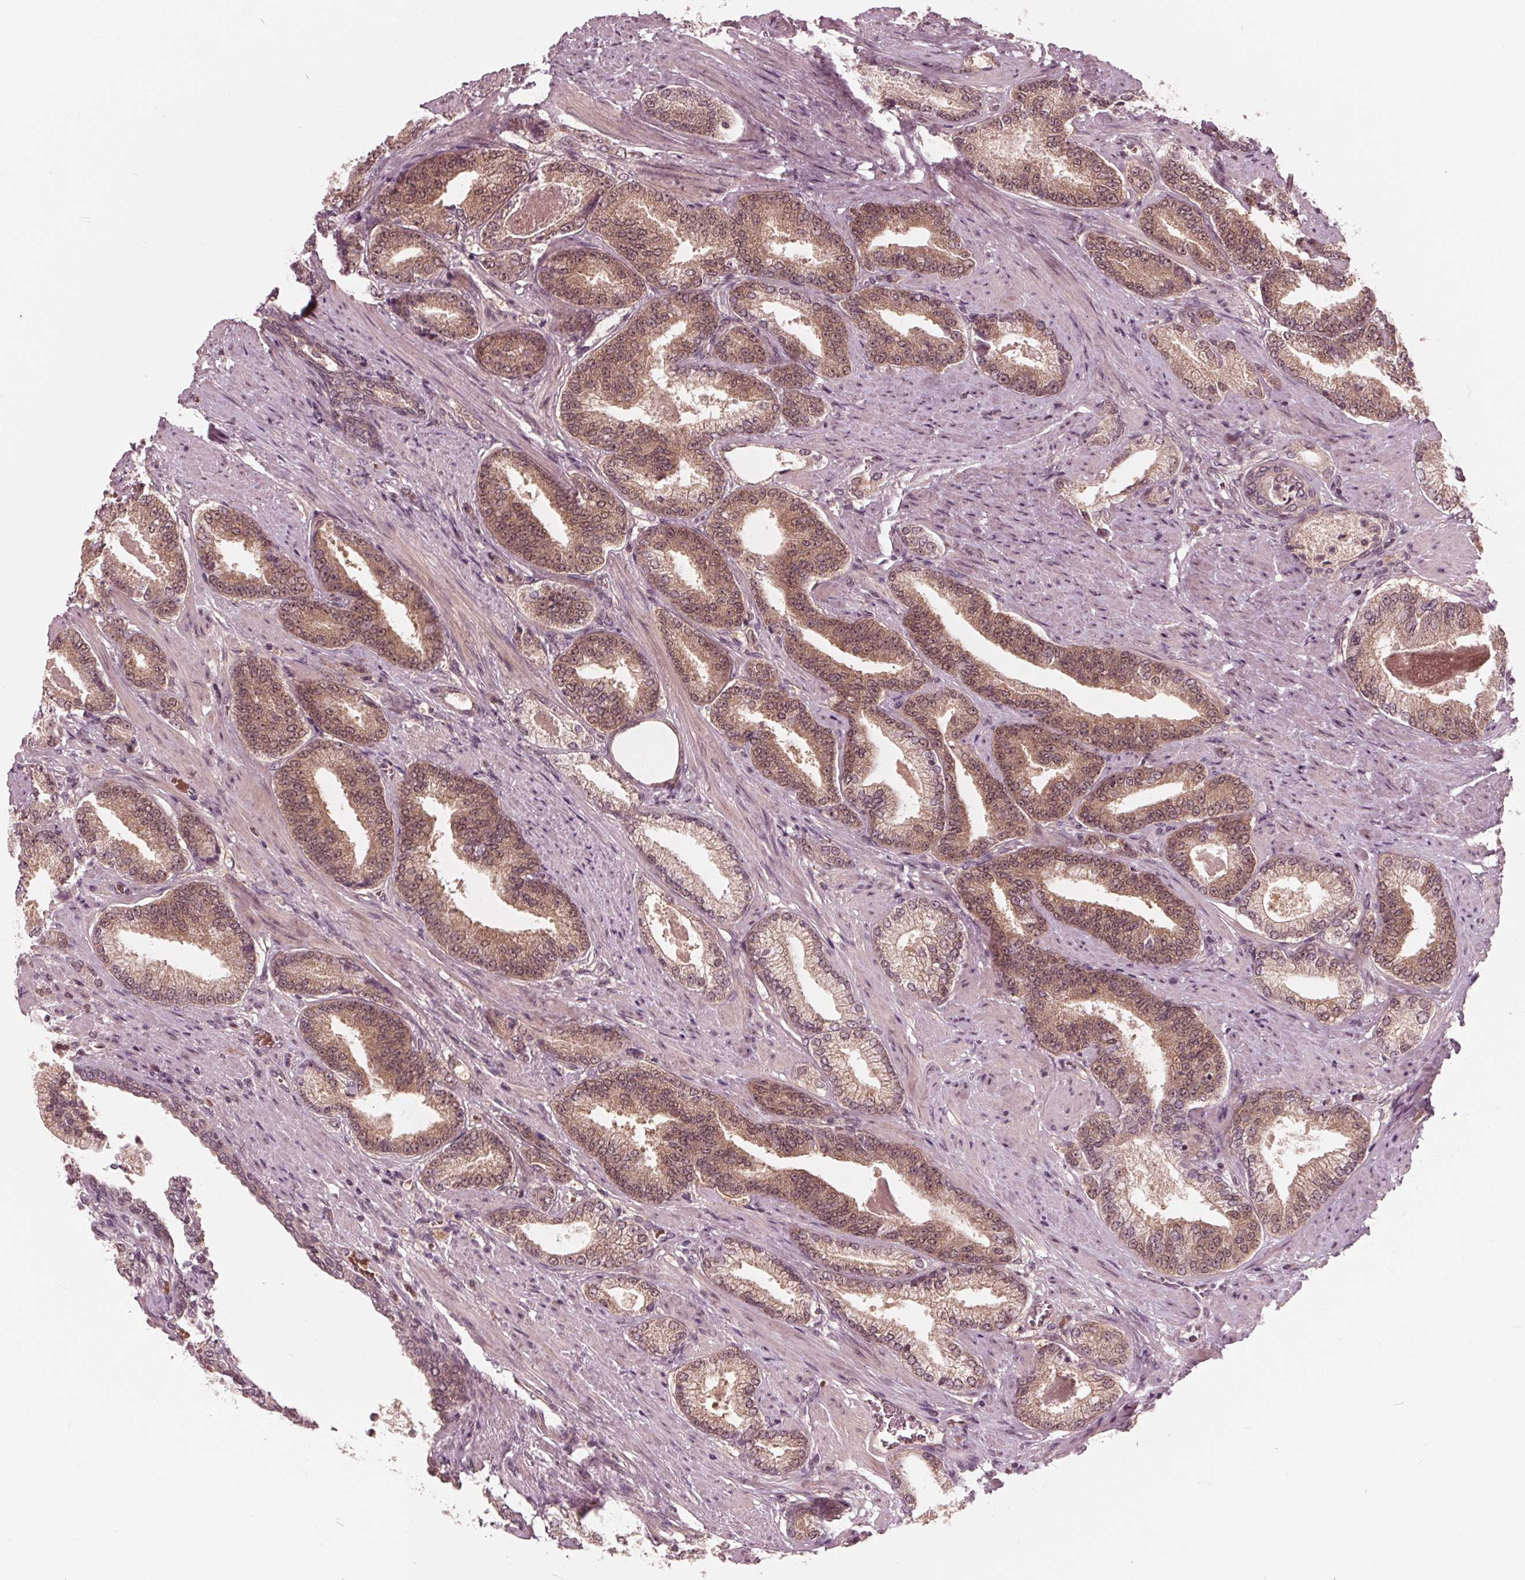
{"staining": {"intensity": "weak", "quantity": ">75%", "location": "cytoplasmic/membranous"}, "tissue": "prostate cancer", "cell_type": "Tumor cells", "image_type": "cancer", "snomed": [{"axis": "morphology", "description": "Adenocarcinoma, High grade"}, {"axis": "topography", "description": "Prostate and seminal vesicle, NOS"}], "caption": "Prostate cancer stained with a brown dye exhibits weak cytoplasmic/membranous positive expression in about >75% of tumor cells.", "gene": "UBALD1", "patient": {"sex": "male", "age": 61}}